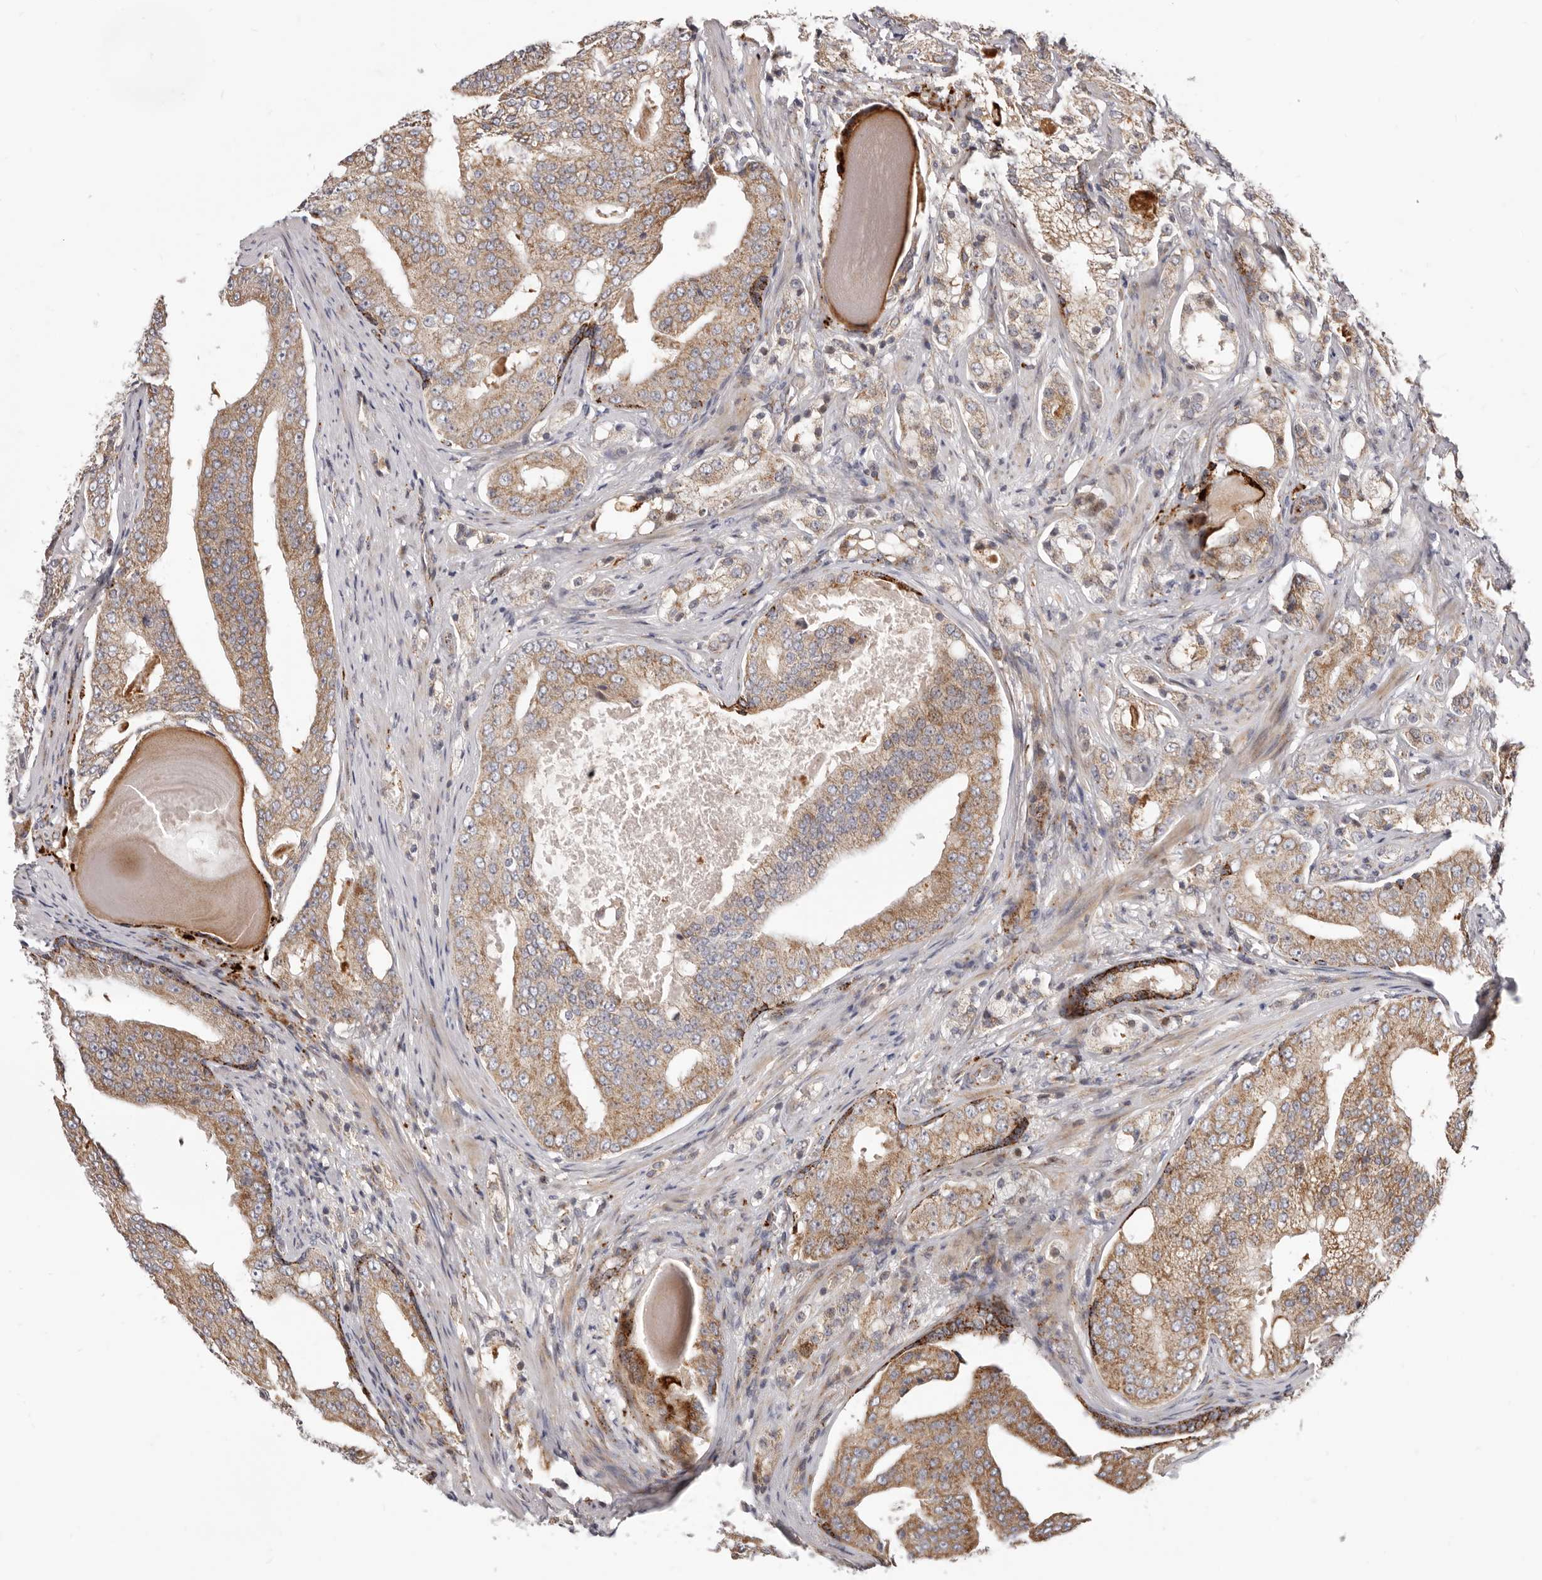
{"staining": {"intensity": "moderate", "quantity": ">75%", "location": "cytoplasmic/membranous"}, "tissue": "prostate cancer", "cell_type": "Tumor cells", "image_type": "cancer", "snomed": [{"axis": "morphology", "description": "Adenocarcinoma, High grade"}, {"axis": "topography", "description": "Prostate"}], "caption": "Prostate high-grade adenocarcinoma stained with DAB IHC exhibits medium levels of moderate cytoplasmic/membranous expression in approximately >75% of tumor cells.", "gene": "TOR3A", "patient": {"sex": "male", "age": 68}}